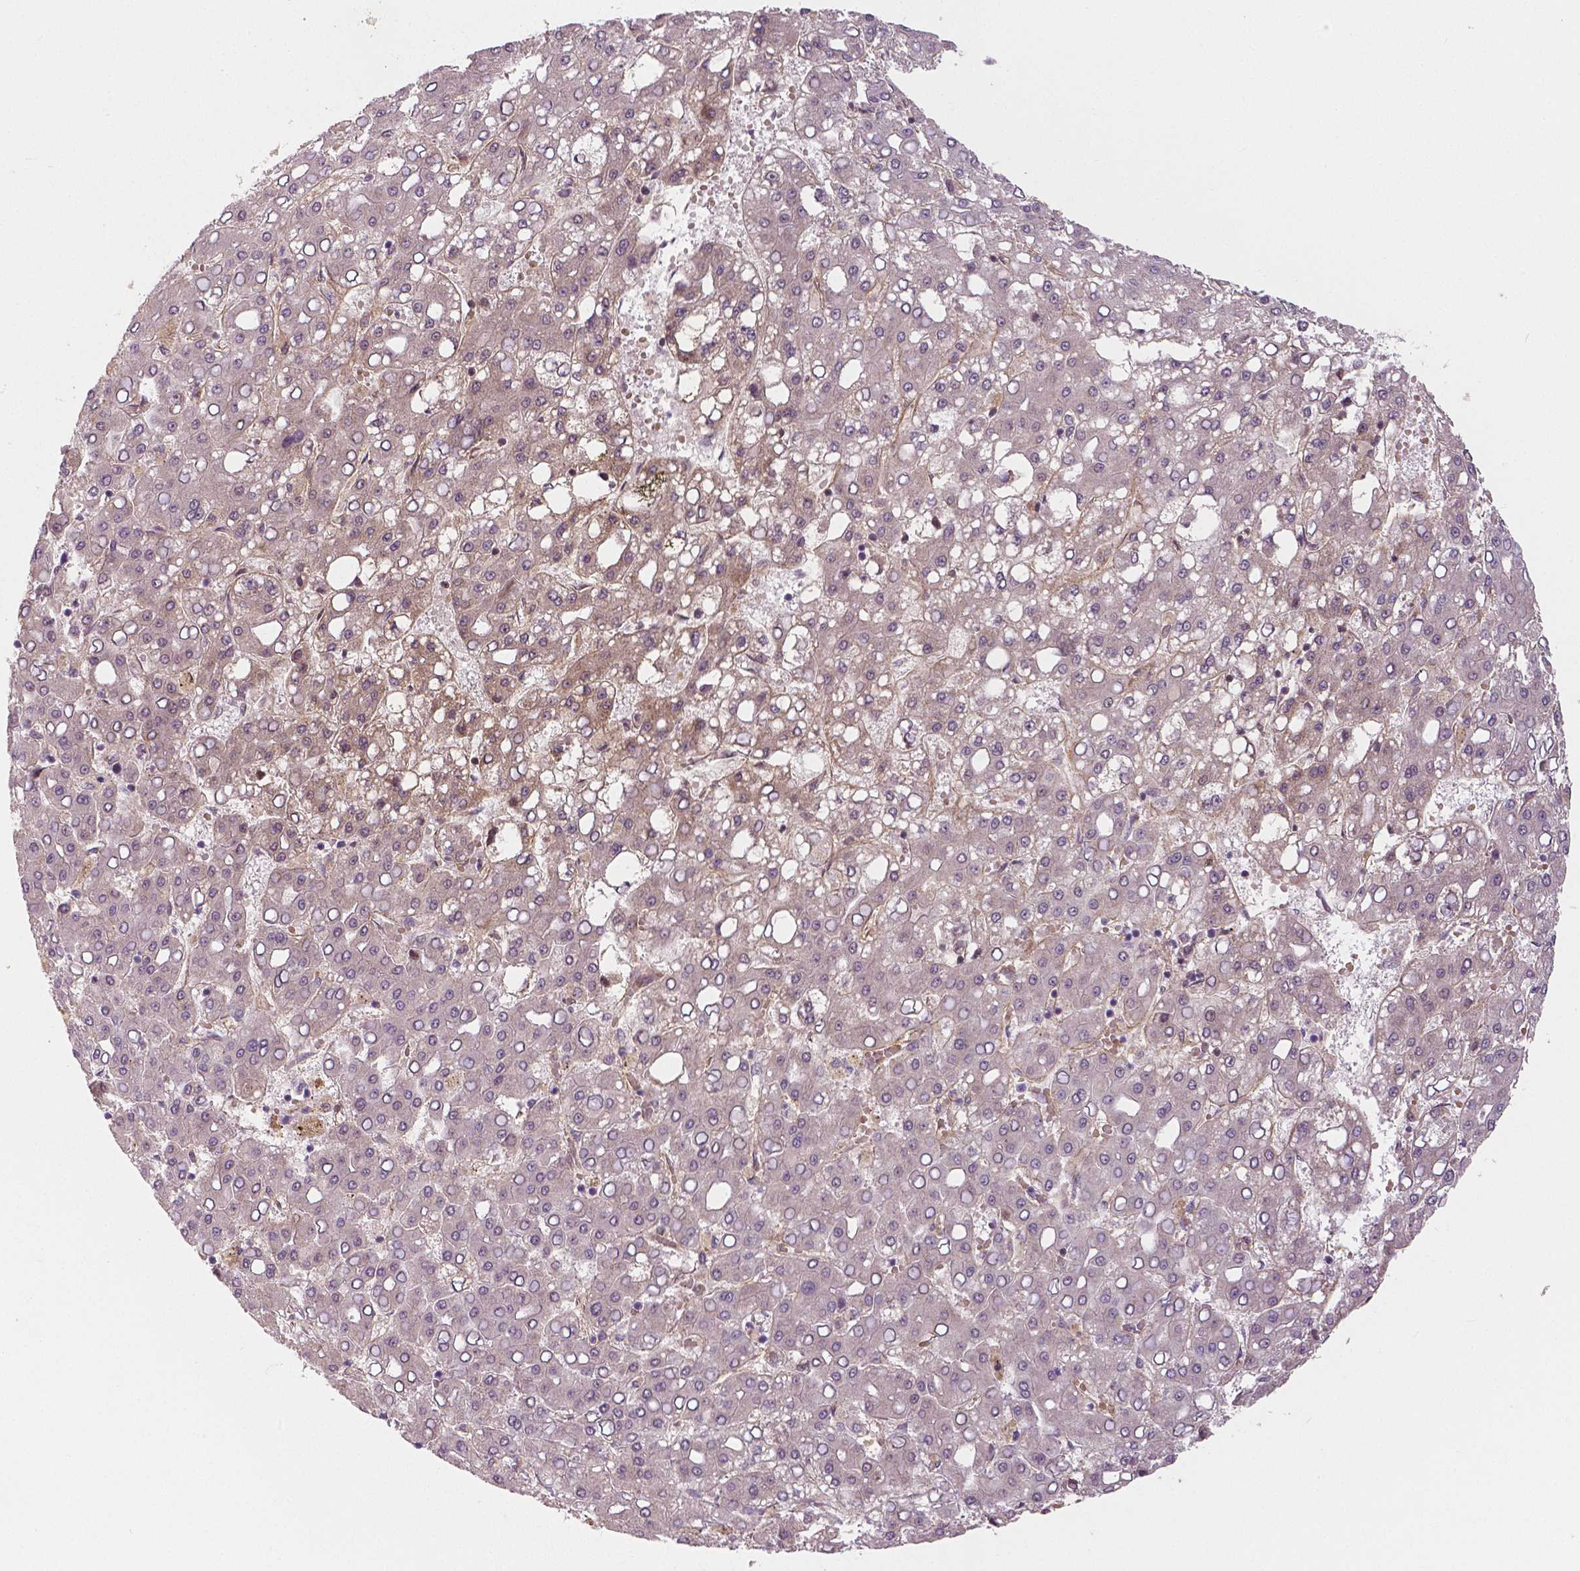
{"staining": {"intensity": "weak", "quantity": "<25%", "location": "cytoplasmic/membranous"}, "tissue": "liver cancer", "cell_type": "Tumor cells", "image_type": "cancer", "snomed": [{"axis": "morphology", "description": "Carcinoma, Hepatocellular, NOS"}, {"axis": "topography", "description": "Liver"}], "caption": "Immunohistochemistry image of human hepatocellular carcinoma (liver) stained for a protein (brown), which displays no positivity in tumor cells.", "gene": "FLT1", "patient": {"sex": "male", "age": 65}}